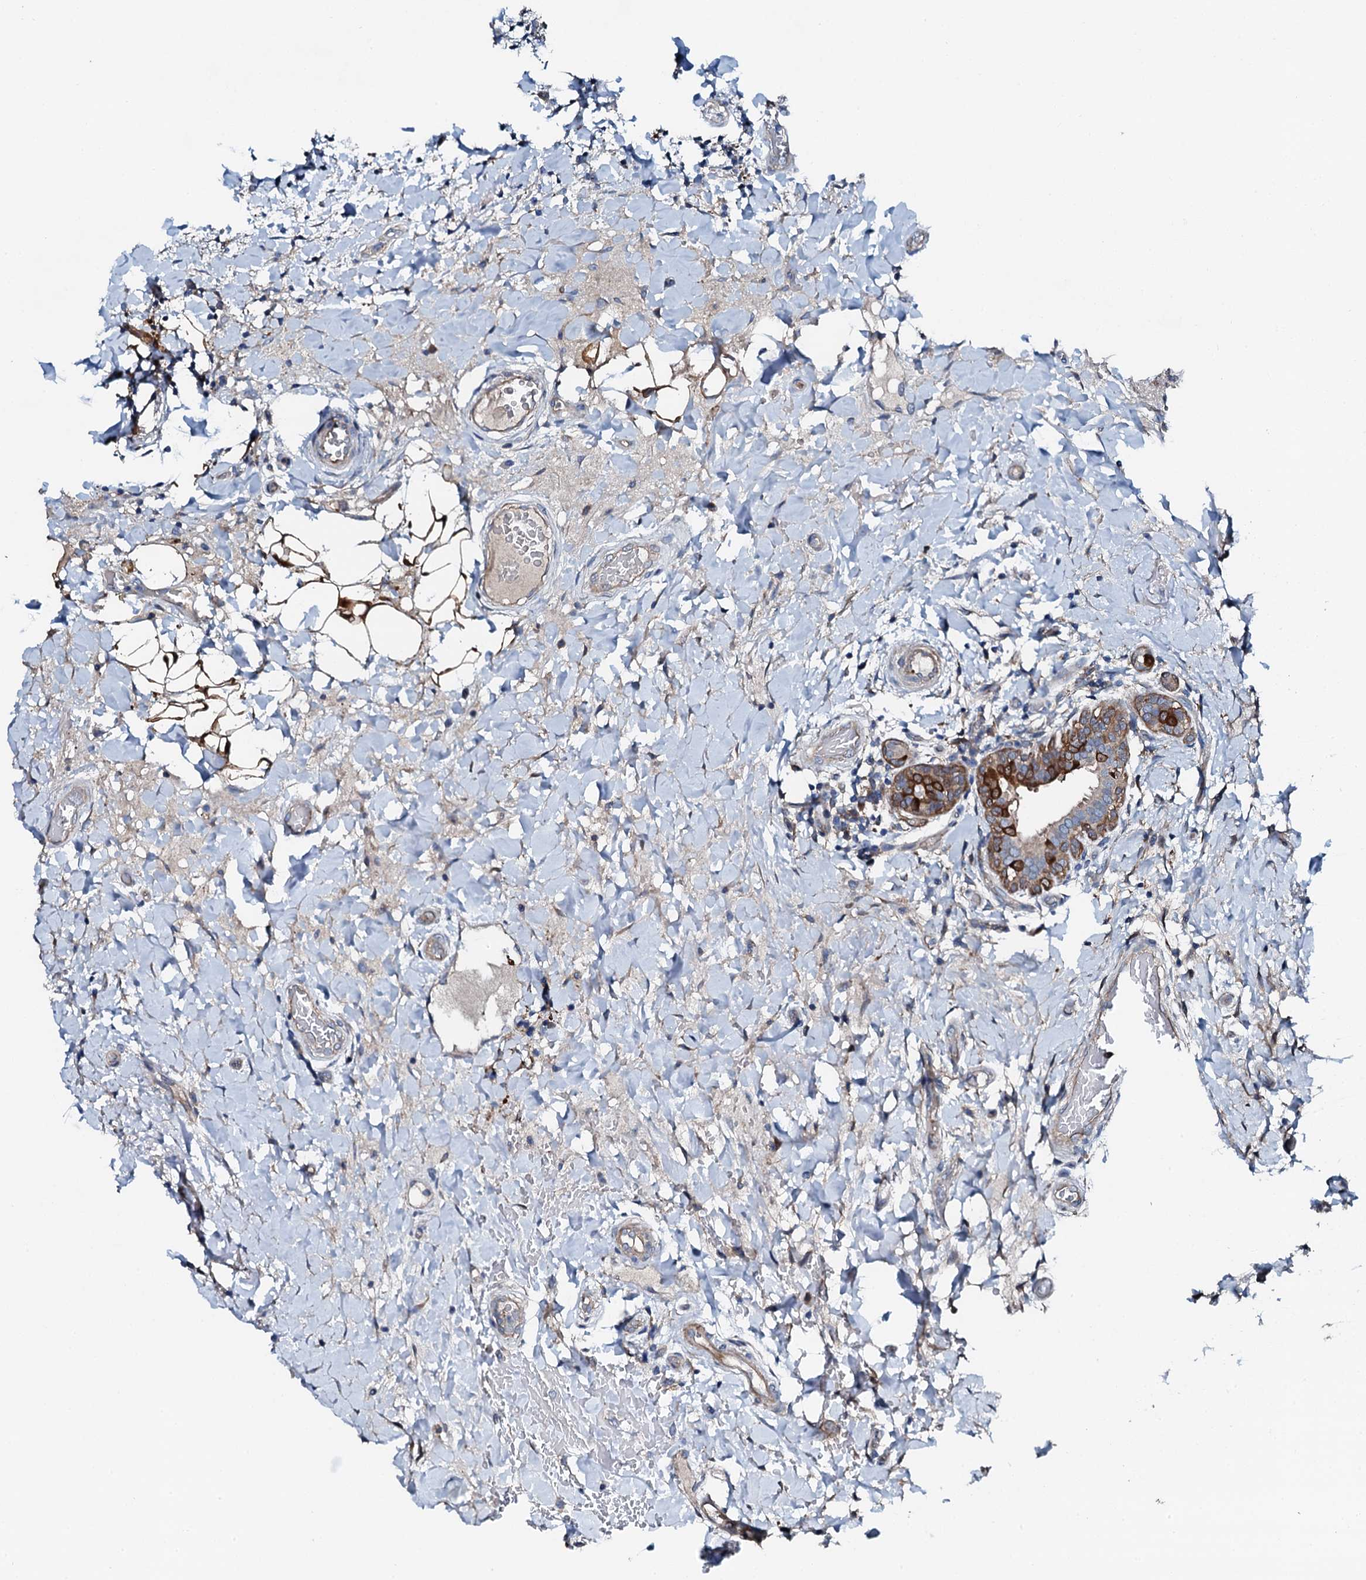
{"staining": {"intensity": "moderate", "quantity": ">75%", "location": "cytoplasmic/membranous"}, "tissue": "breast cancer", "cell_type": "Tumor cells", "image_type": "cancer", "snomed": [{"axis": "morphology", "description": "Normal tissue, NOS"}, {"axis": "morphology", "description": "Duct carcinoma"}, {"axis": "topography", "description": "Breast"}], "caption": "This is an image of immunohistochemistry staining of intraductal carcinoma (breast), which shows moderate expression in the cytoplasmic/membranous of tumor cells.", "gene": "GFOD2", "patient": {"sex": "female", "age": 62}}